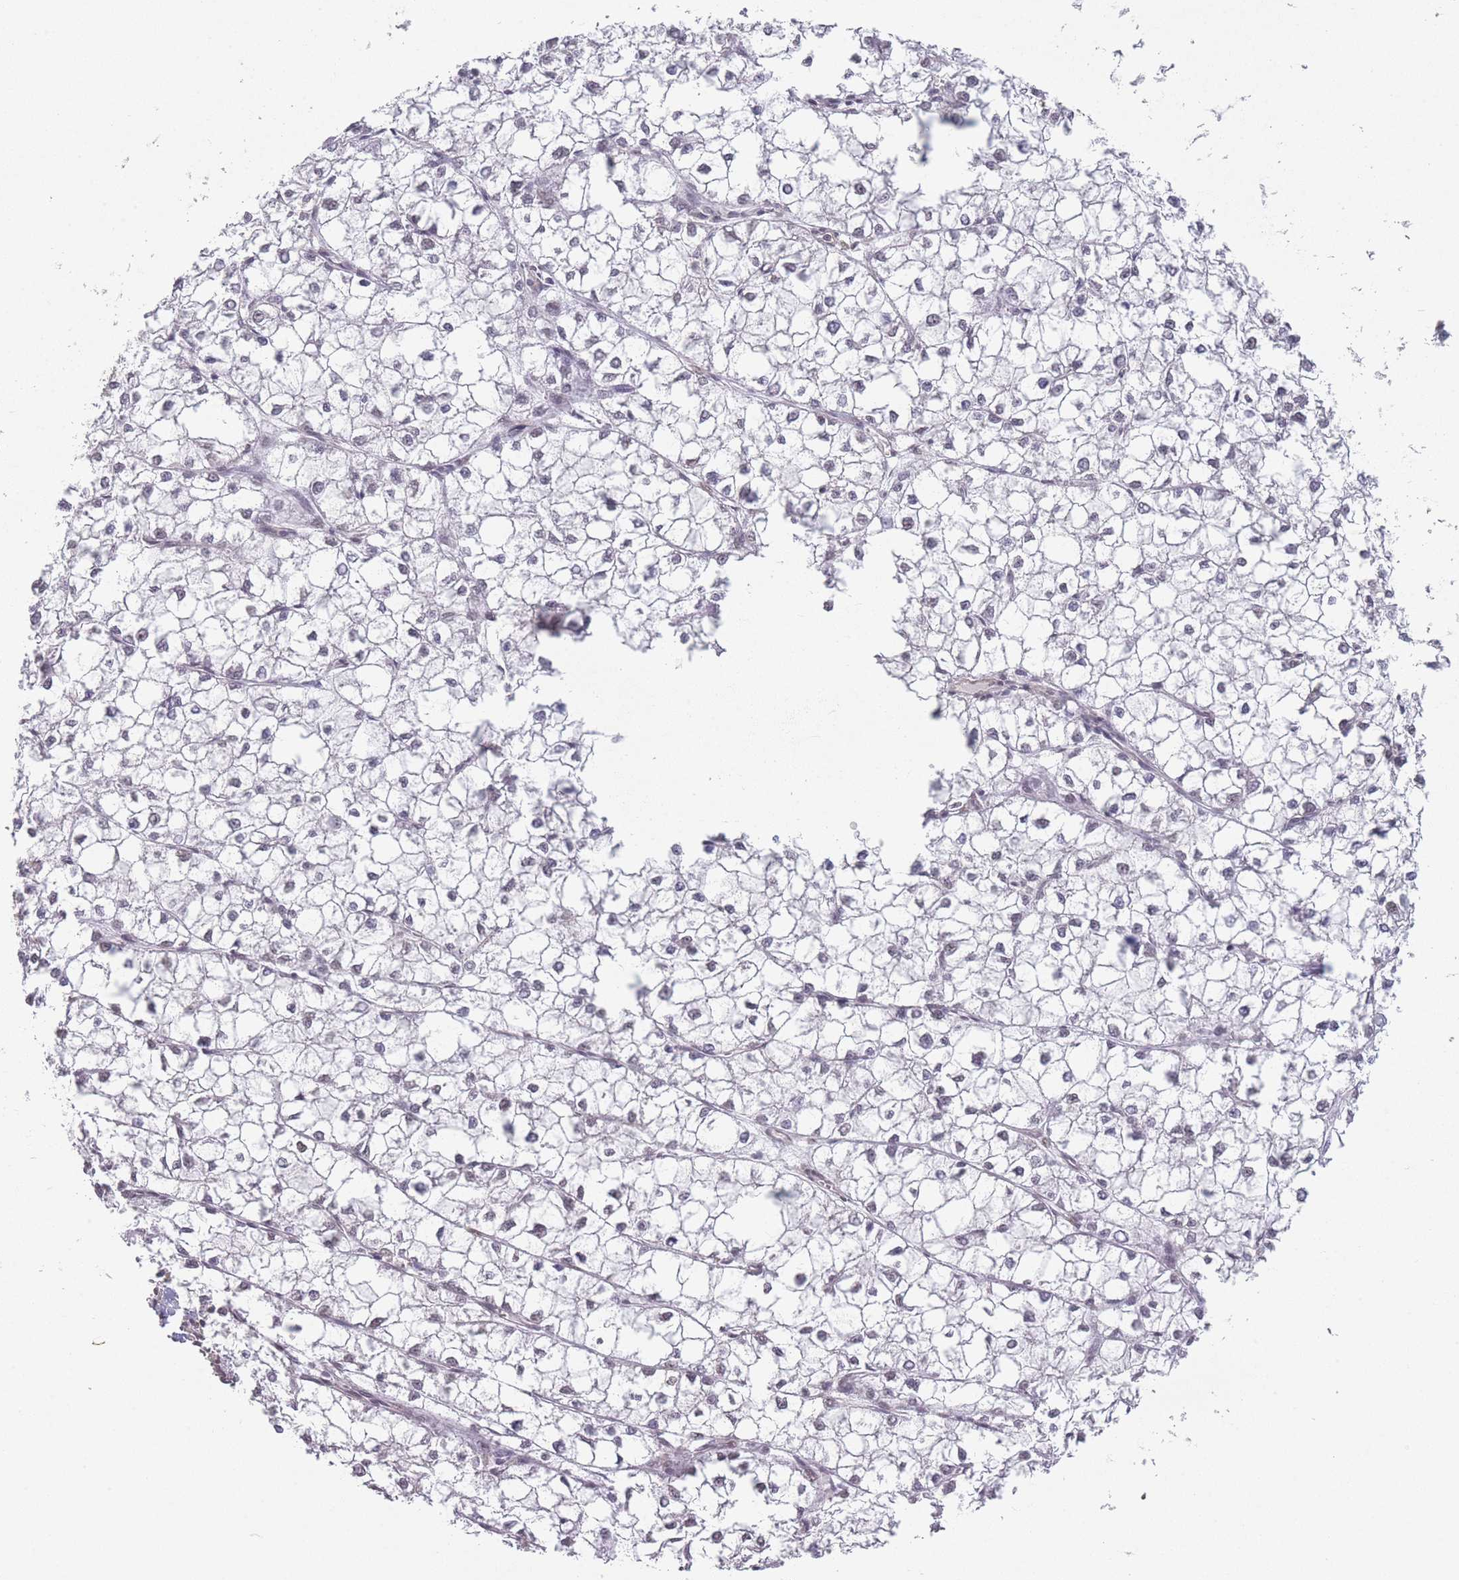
{"staining": {"intensity": "negative", "quantity": "none", "location": "none"}, "tissue": "liver cancer", "cell_type": "Tumor cells", "image_type": "cancer", "snomed": [{"axis": "morphology", "description": "Carcinoma, Hepatocellular, NOS"}, {"axis": "topography", "description": "Liver"}], "caption": "Liver cancer (hepatocellular carcinoma) stained for a protein using IHC shows no staining tumor cells.", "gene": "SIN3B", "patient": {"sex": "female", "age": 43}}